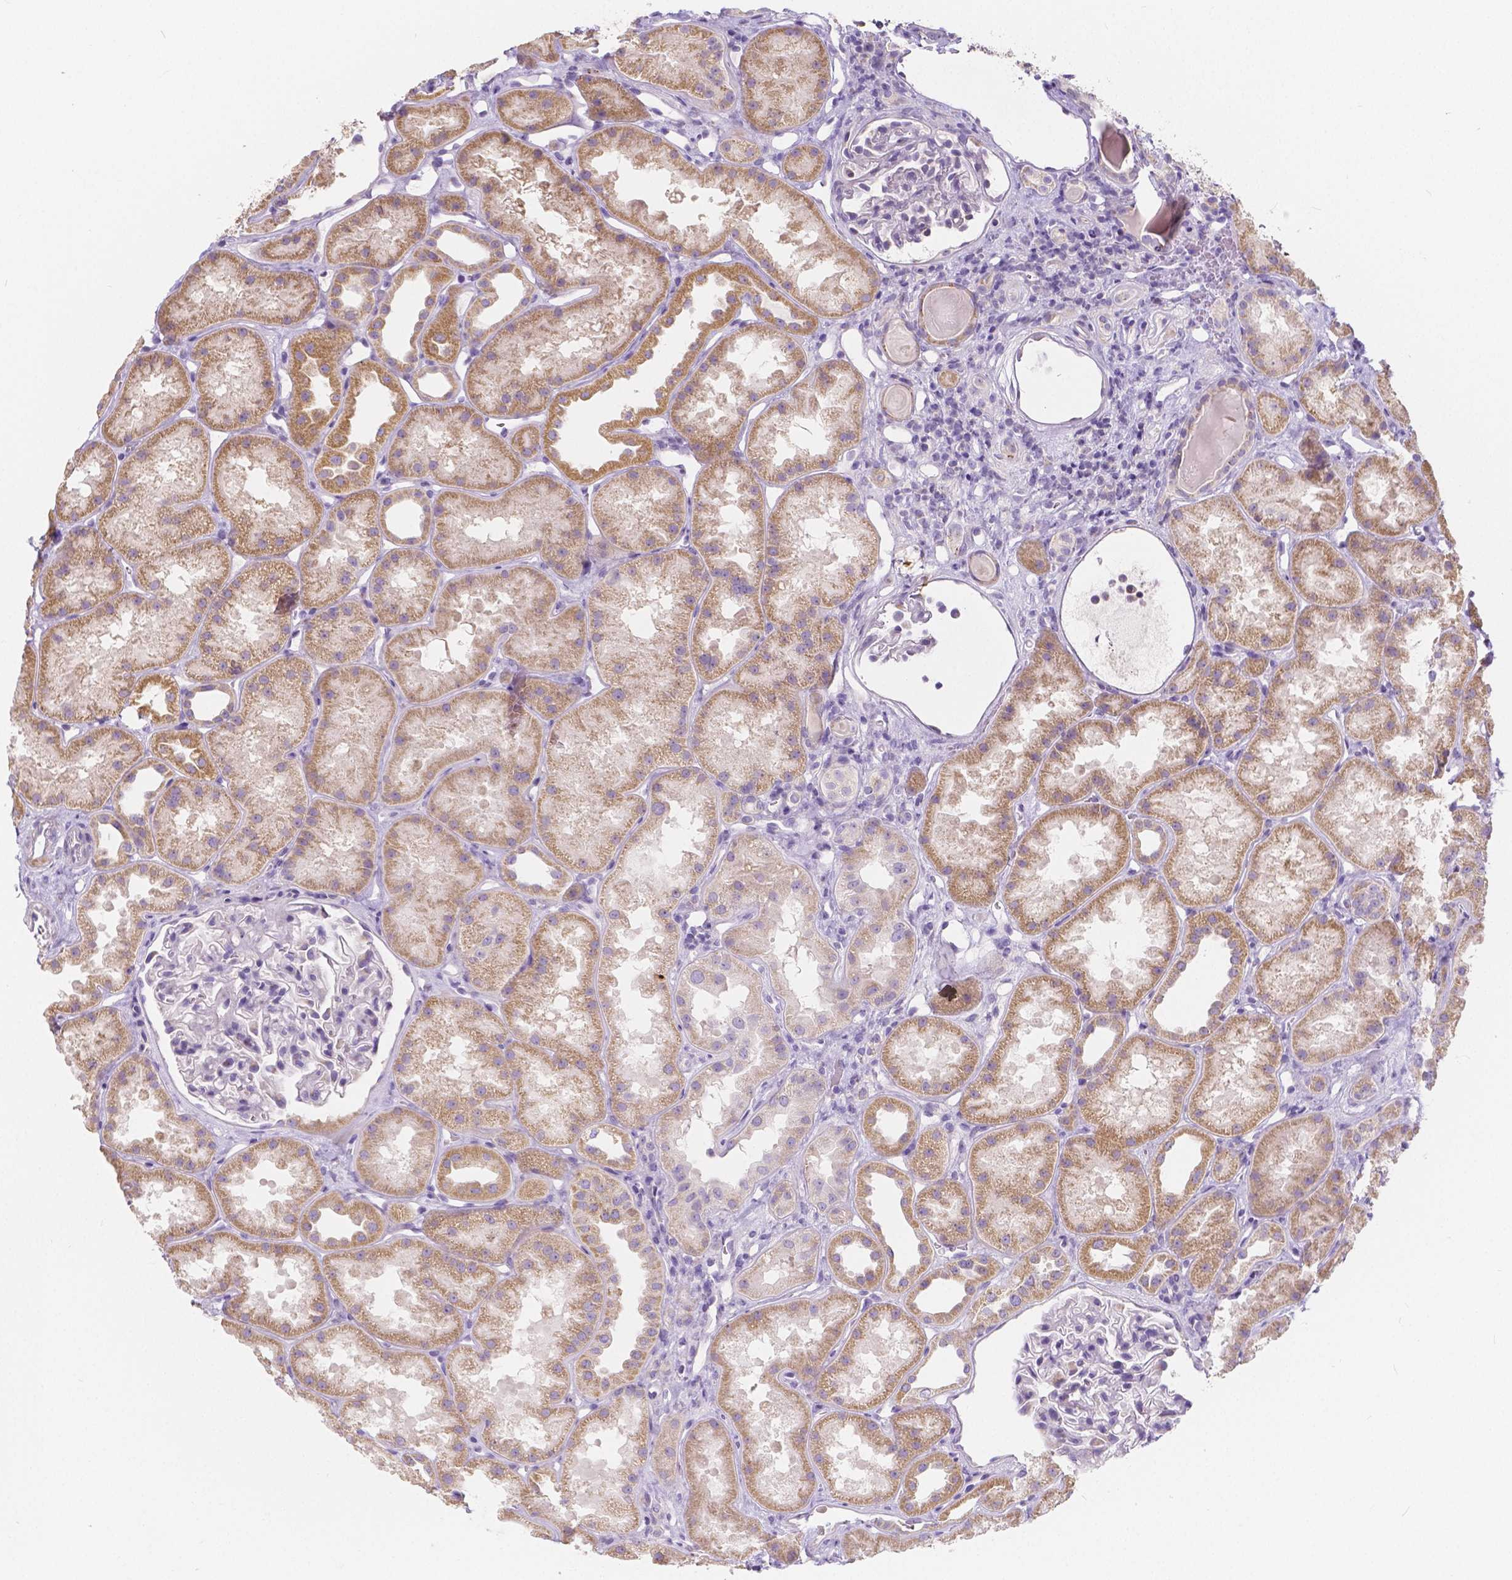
{"staining": {"intensity": "negative", "quantity": "none", "location": "none"}, "tissue": "kidney", "cell_type": "Cells in glomeruli", "image_type": "normal", "snomed": [{"axis": "morphology", "description": "Normal tissue, NOS"}, {"axis": "topography", "description": "Kidney"}], "caption": "Immunohistochemistry (IHC) micrograph of normal human kidney stained for a protein (brown), which shows no expression in cells in glomeruli. (Stains: DAB immunohistochemistry with hematoxylin counter stain, Microscopy: brightfield microscopy at high magnification).", "gene": "RNF186", "patient": {"sex": "male", "age": 61}}